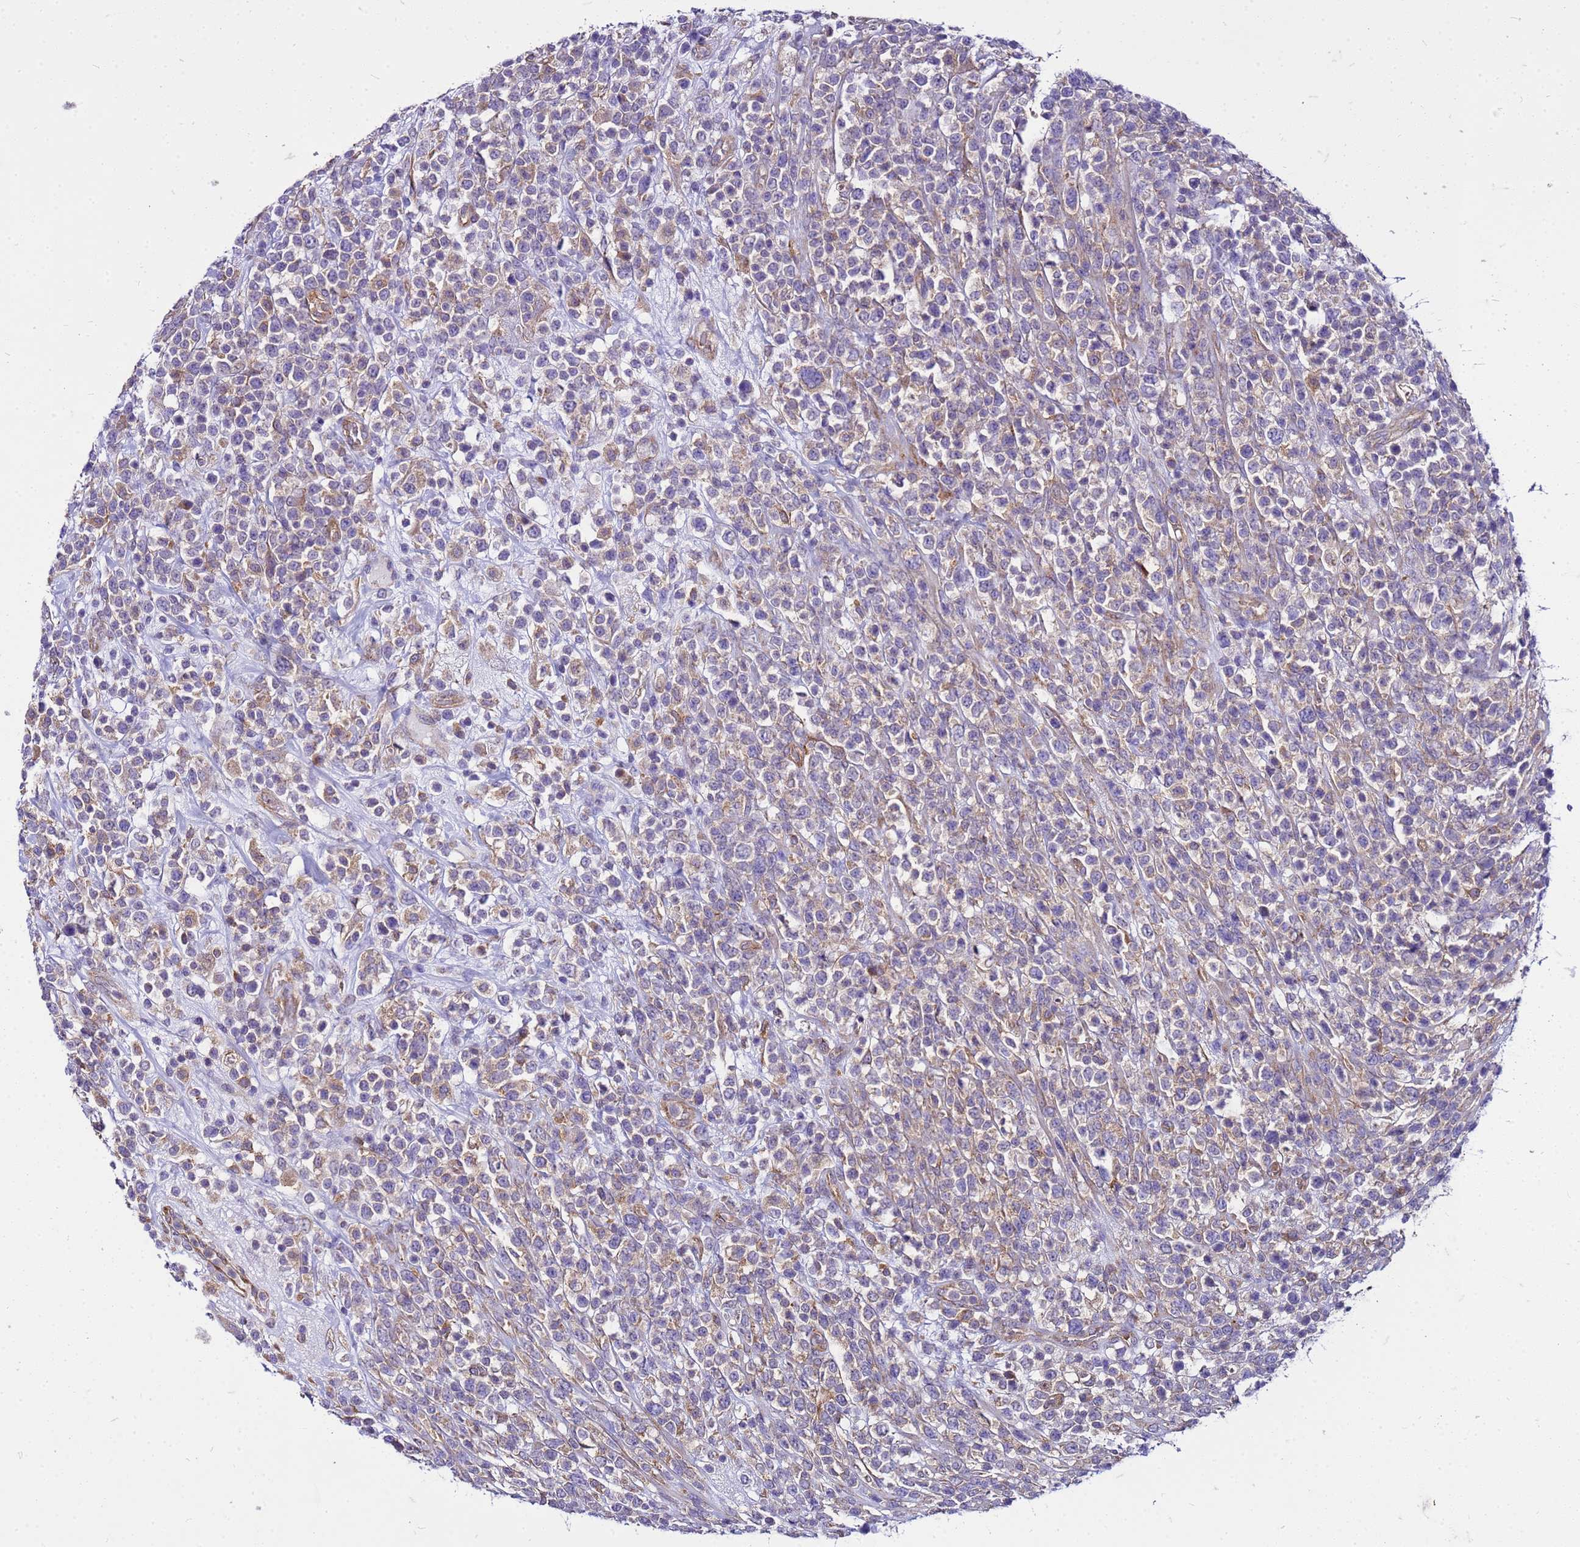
{"staining": {"intensity": "weak", "quantity": "25%-75%", "location": "cytoplasmic/membranous"}, "tissue": "lymphoma", "cell_type": "Tumor cells", "image_type": "cancer", "snomed": [{"axis": "morphology", "description": "Malignant lymphoma, non-Hodgkin's type, High grade"}, {"axis": "topography", "description": "Colon"}], "caption": "The image displays staining of lymphoma, revealing weak cytoplasmic/membranous protein staining (brown color) within tumor cells.", "gene": "PKD1", "patient": {"sex": "female", "age": 53}}